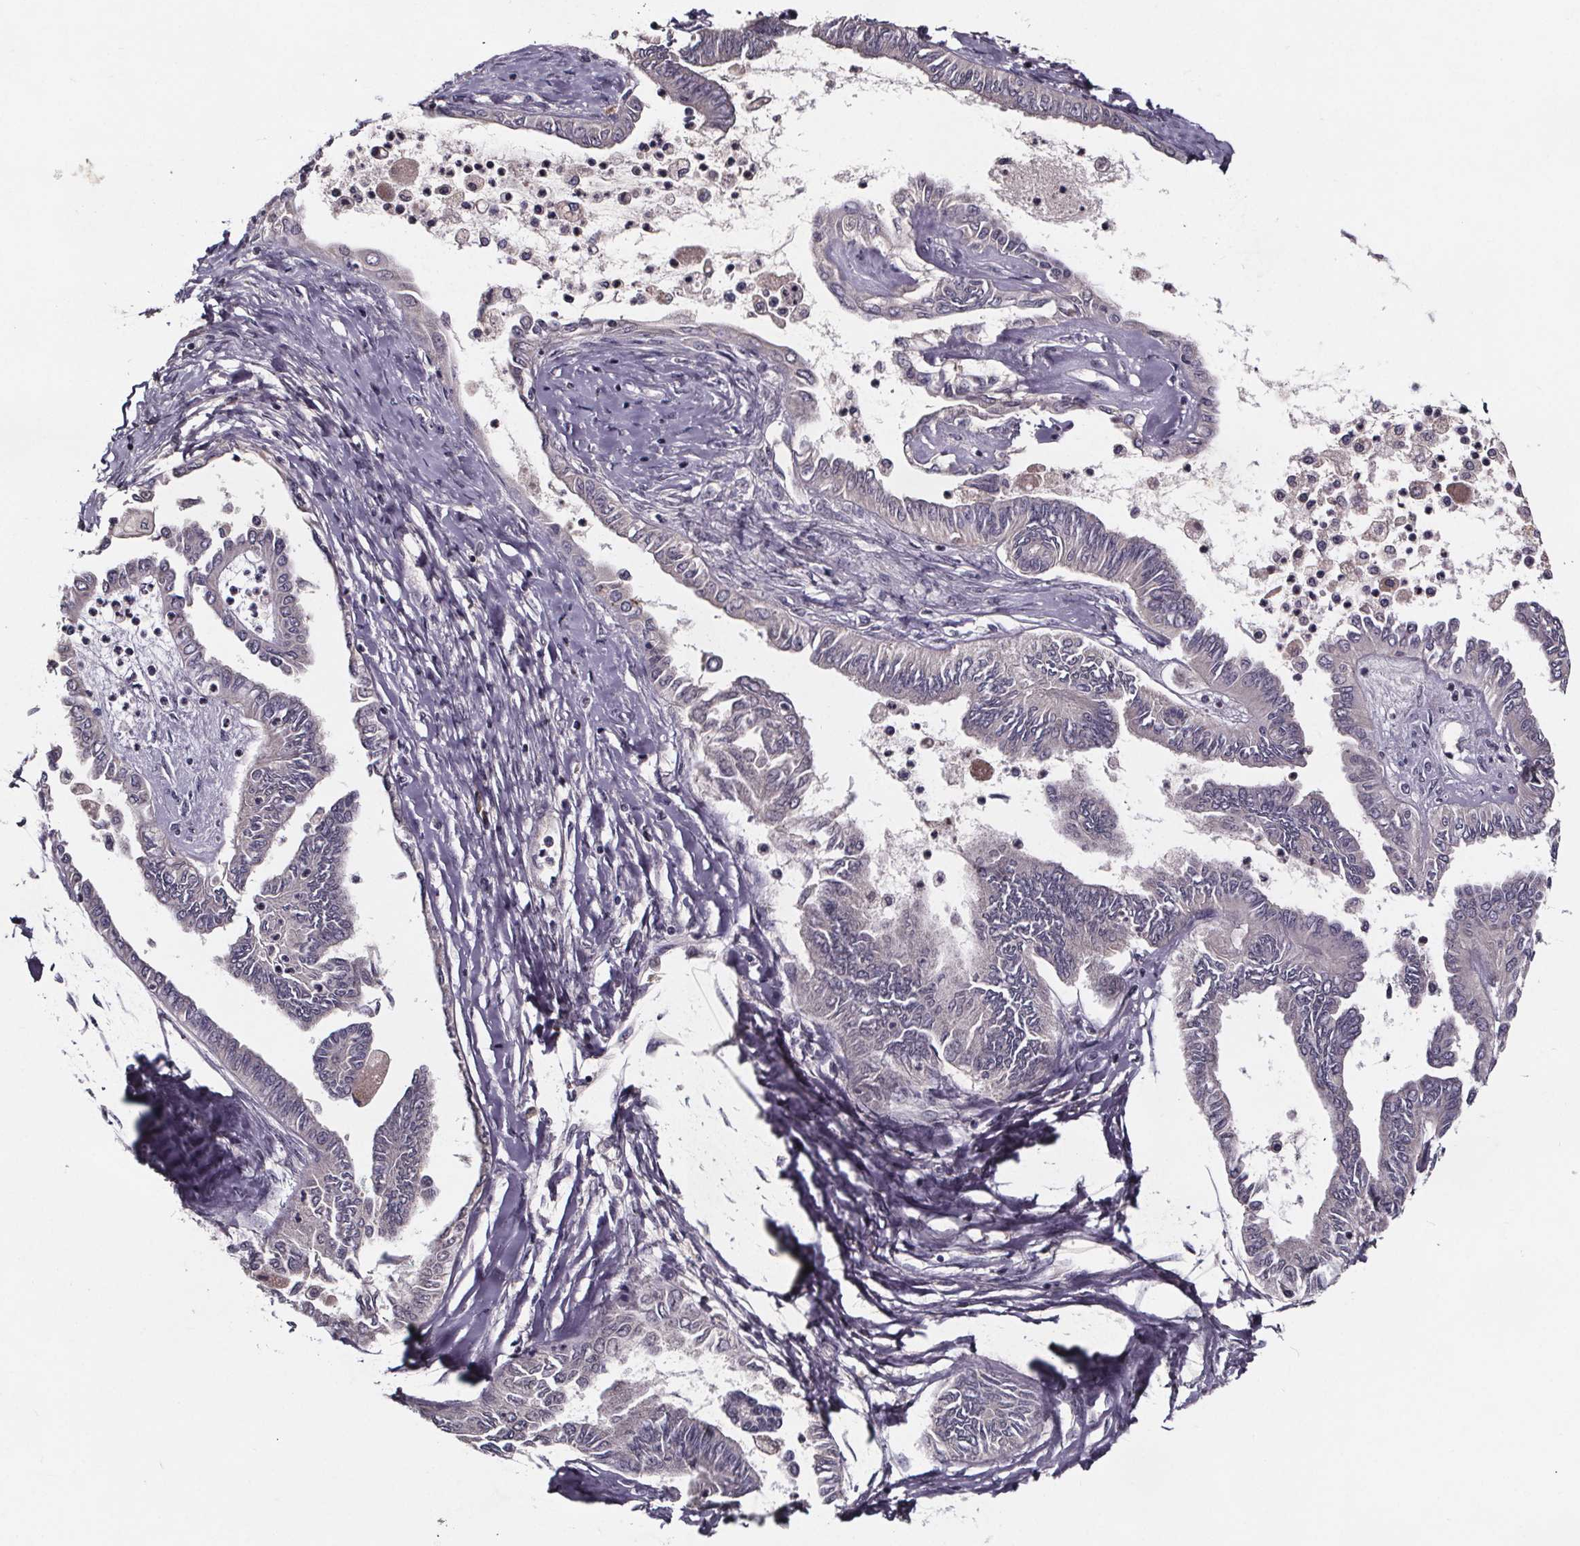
{"staining": {"intensity": "negative", "quantity": "none", "location": "none"}, "tissue": "ovarian cancer", "cell_type": "Tumor cells", "image_type": "cancer", "snomed": [{"axis": "morphology", "description": "Carcinoma, endometroid"}, {"axis": "topography", "description": "Ovary"}], "caption": "The immunohistochemistry (IHC) micrograph has no significant staining in tumor cells of ovarian cancer tissue.", "gene": "NPHP4", "patient": {"sex": "female", "age": 70}}